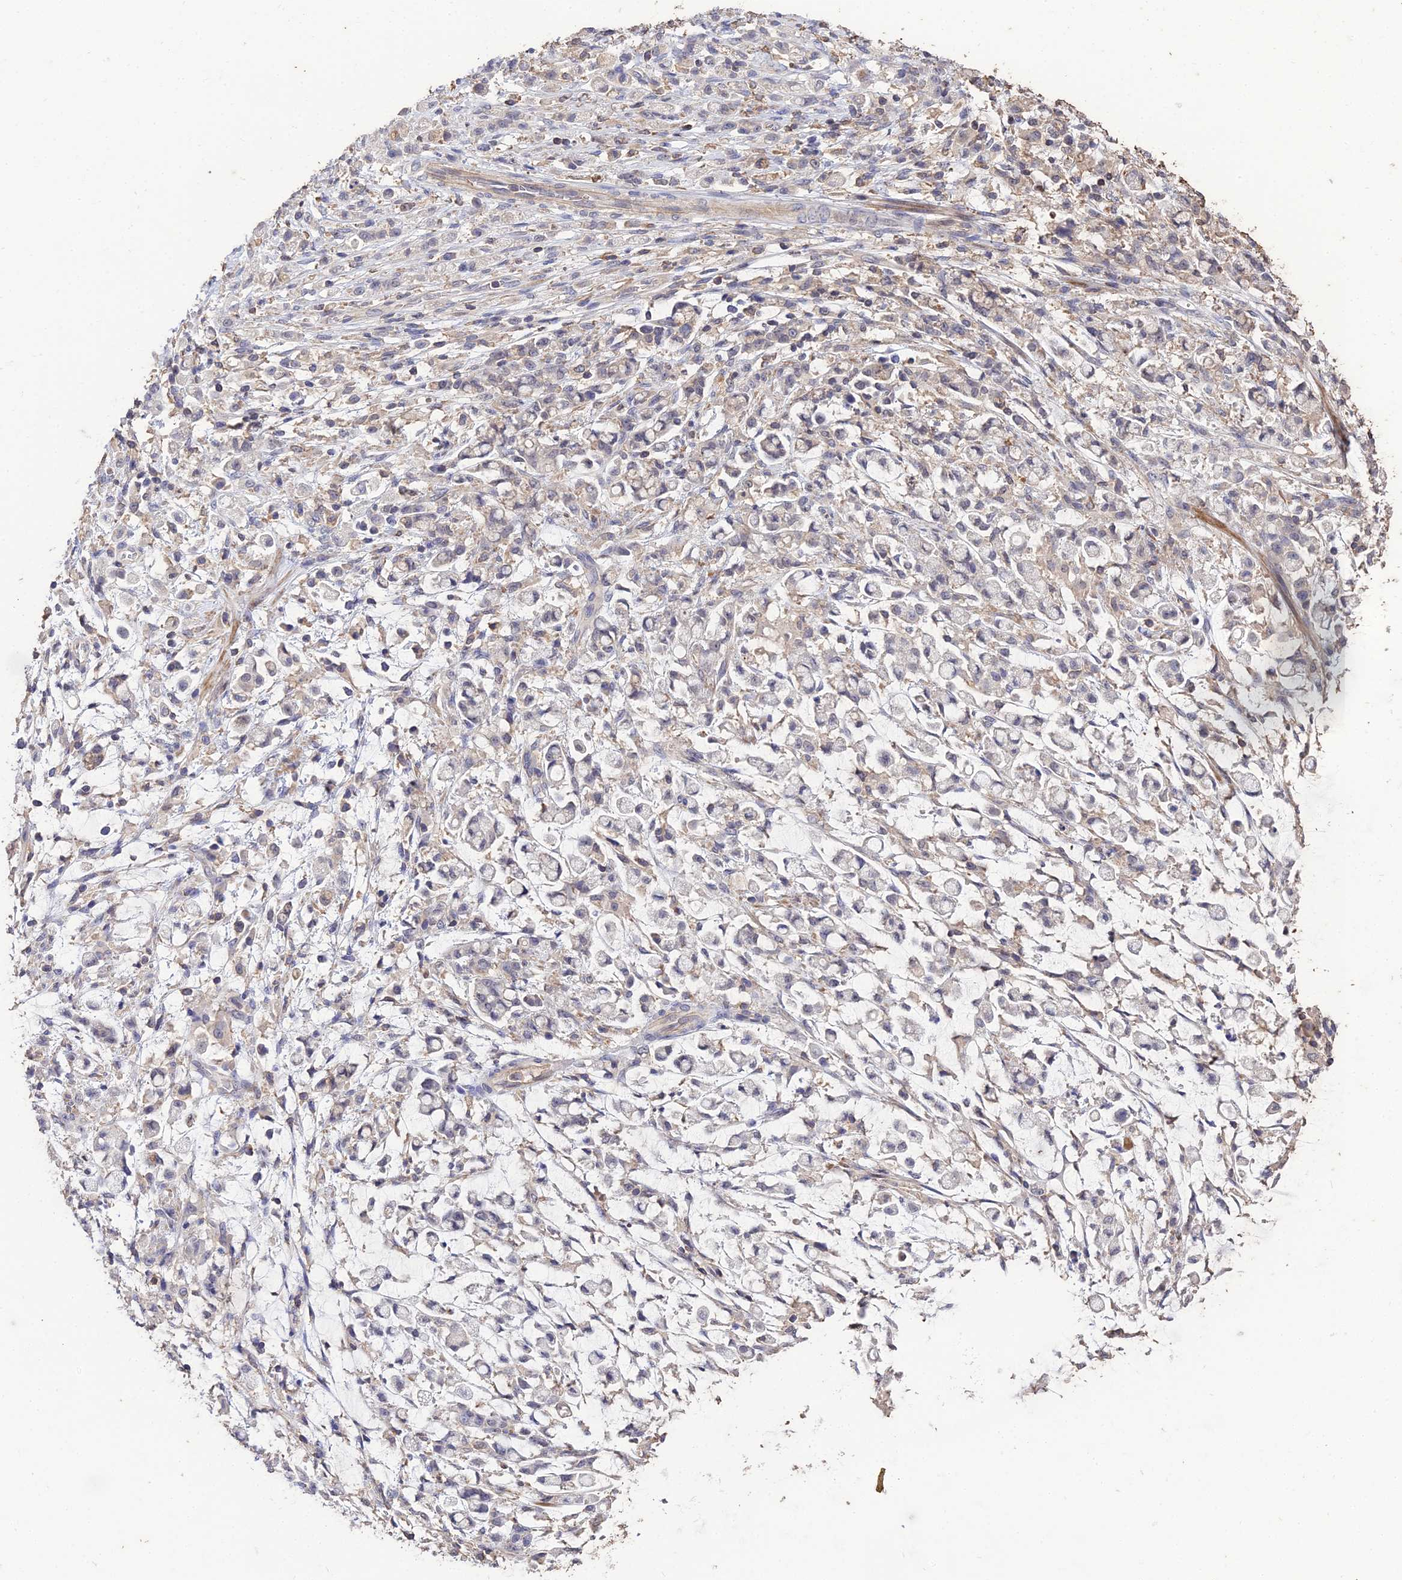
{"staining": {"intensity": "negative", "quantity": "none", "location": "none"}, "tissue": "stomach cancer", "cell_type": "Tumor cells", "image_type": "cancer", "snomed": [{"axis": "morphology", "description": "Adenocarcinoma, NOS"}, {"axis": "topography", "description": "Stomach"}], "caption": "Histopathology image shows no significant protein expression in tumor cells of stomach cancer (adenocarcinoma). (Immunohistochemistry, brightfield microscopy, high magnification).", "gene": "LSM5", "patient": {"sex": "female", "age": 60}}